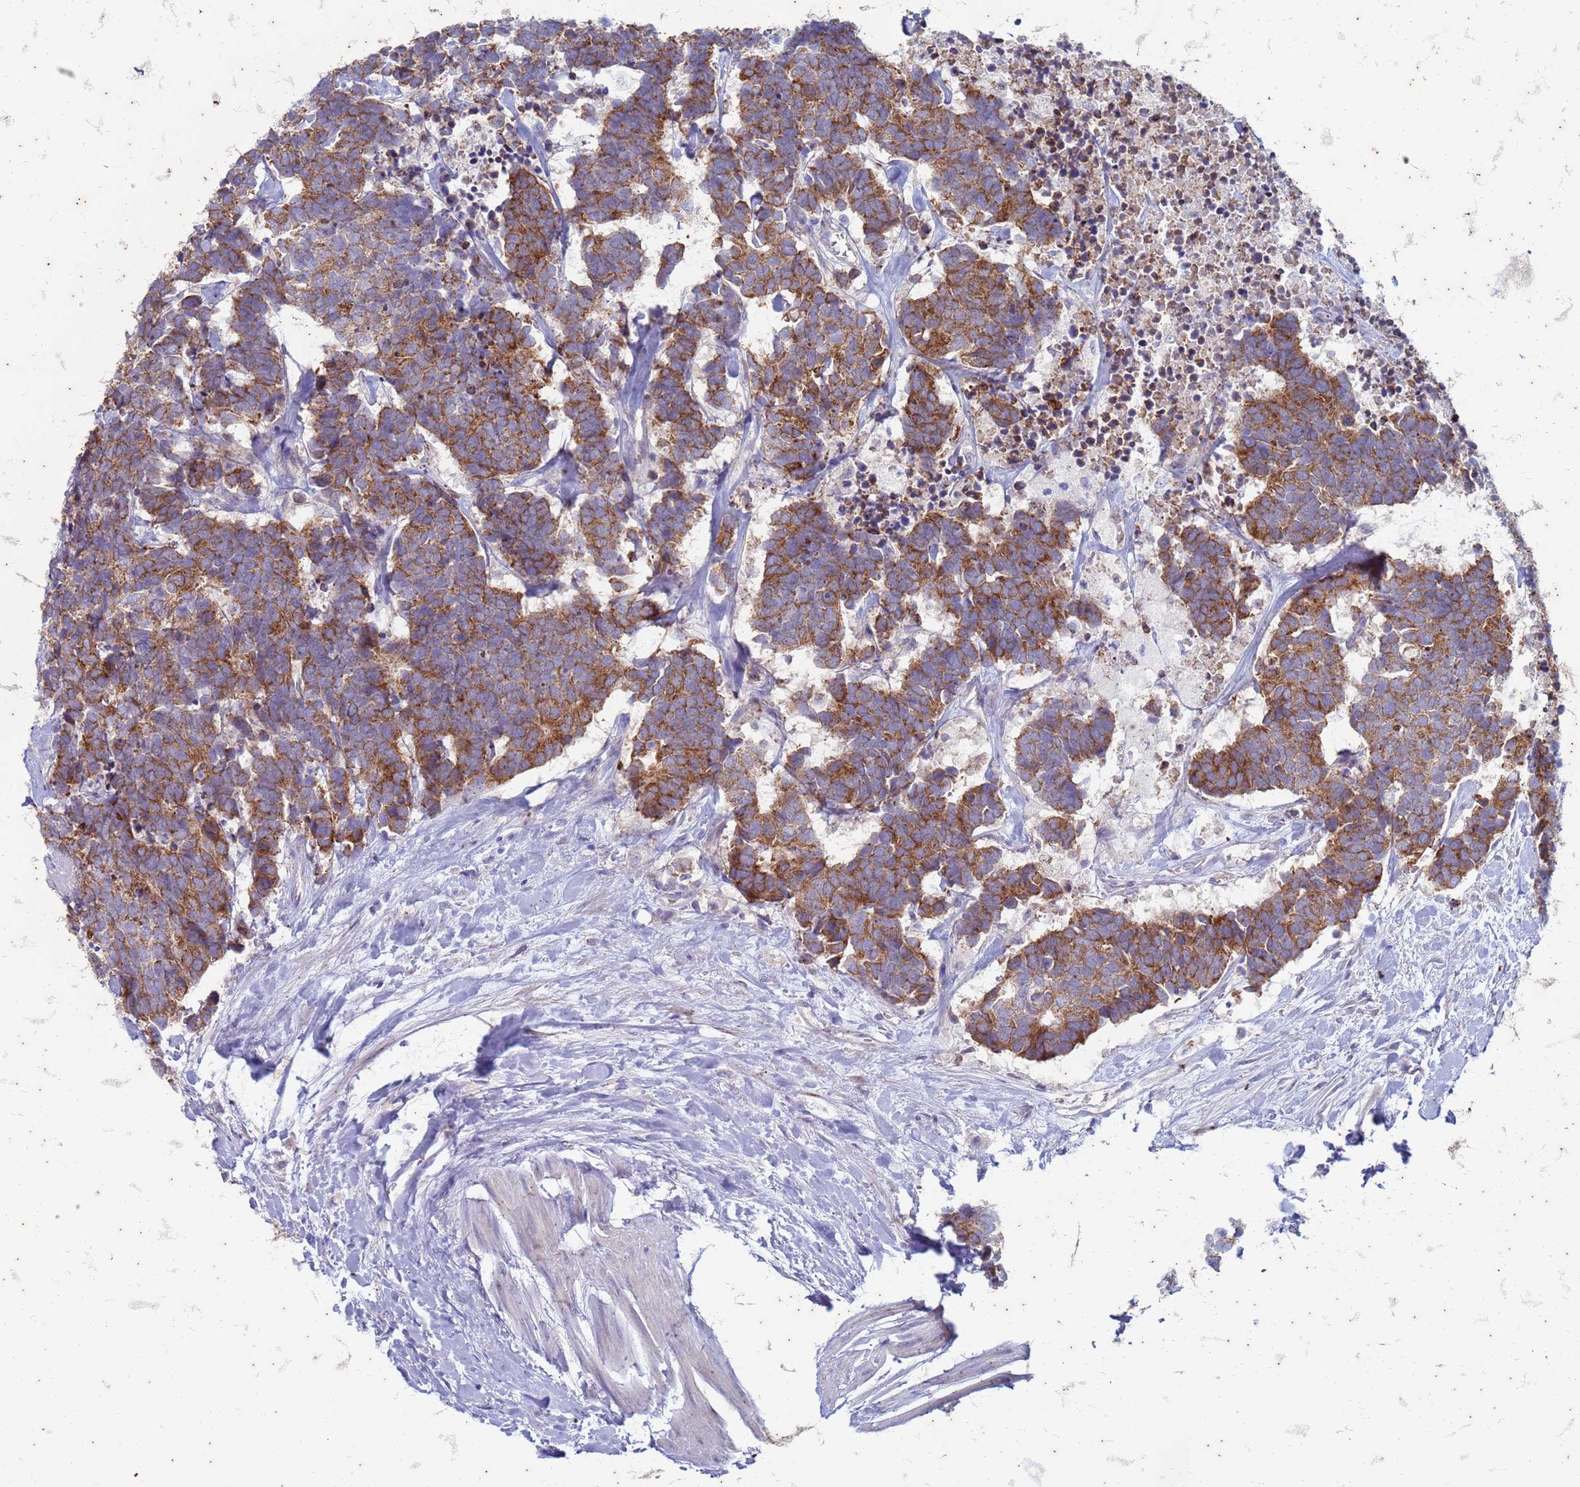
{"staining": {"intensity": "strong", "quantity": ">75%", "location": "cytoplasmic/membranous"}, "tissue": "carcinoid", "cell_type": "Tumor cells", "image_type": "cancer", "snomed": [{"axis": "morphology", "description": "Carcinoma, NOS"}, {"axis": "morphology", "description": "Carcinoid, malignant, NOS"}, {"axis": "topography", "description": "Urinary bladder"}], "caption": "Protein expression analysis of human carcinoid reveals strong cytoplasmic/membranous positivity in approximately >75% of tumor cells. The staining is performed using DAB (3,3'-diaminobenzidine) brown chromogen to label protein expression. The nuclei are counter-stained blue using hematoxylin.", "gene": "SUCO", "patient": {"sex": "male", "age": 57}}